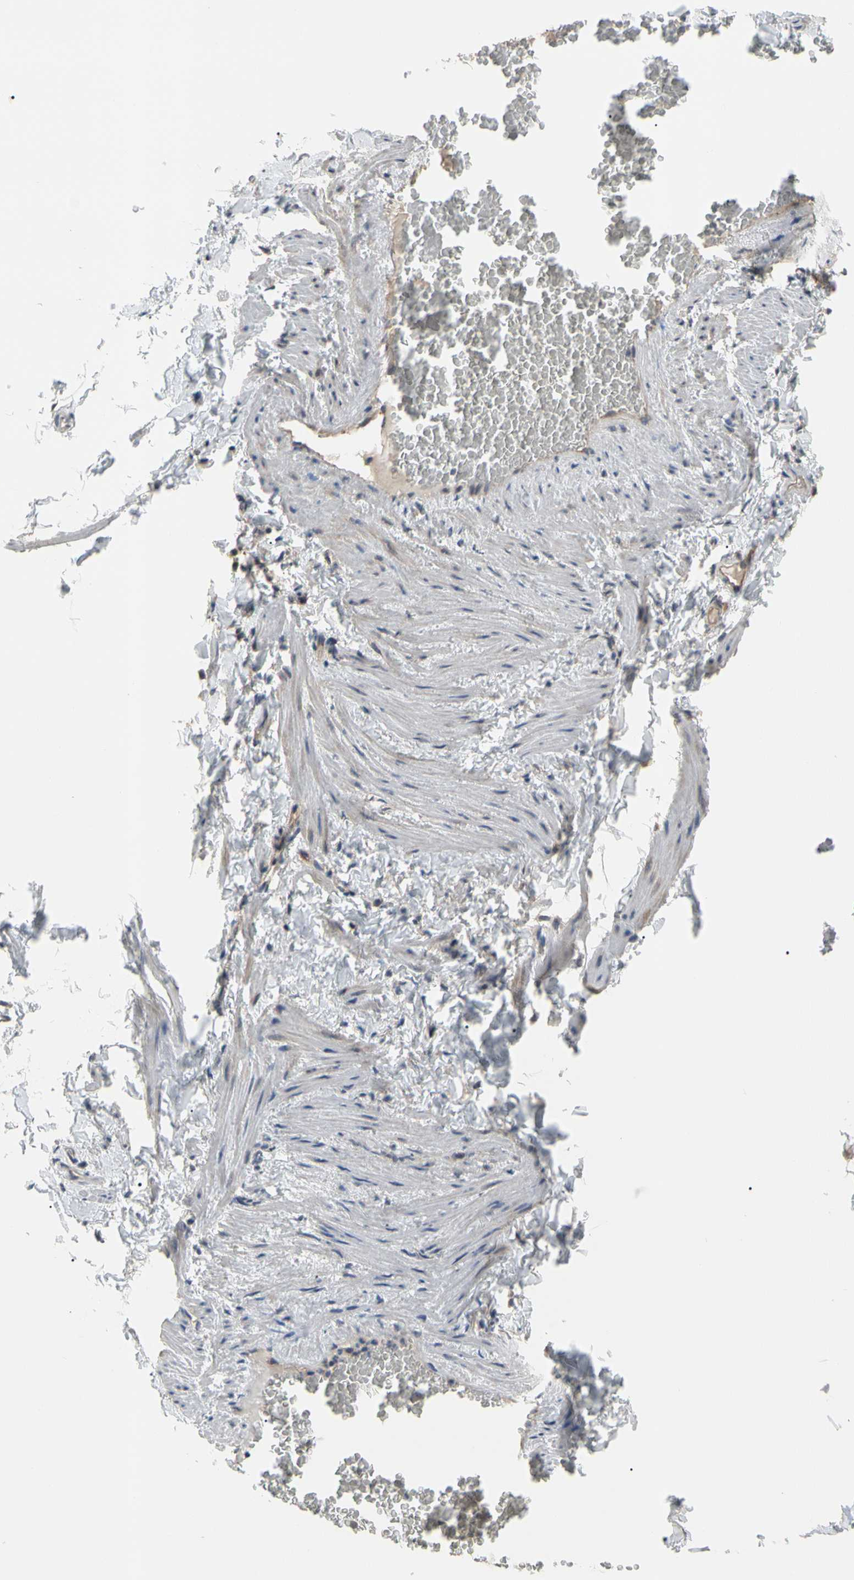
{"staining": {"intensity": "weak", "quantity": "25%-75%", "location": "cytoplasmic/membranous"}, "tissue": "adipose tissue", "cell_type": "Adipocytes", "image_type": "normal", "snomed": [{"axis": "morphology", "description": "Normal tissue, NOS"}, {"axis": "topography", "description": "Vascular tissue"}], "caption": "This histopathology image displays IHC staining of benign adipose tissue, with low weak cytoplasmic/membranous expression in about 25%-75% of adipocytes.", "gene": "DPP8", "patient": {"sex": "male", "age": 41}}